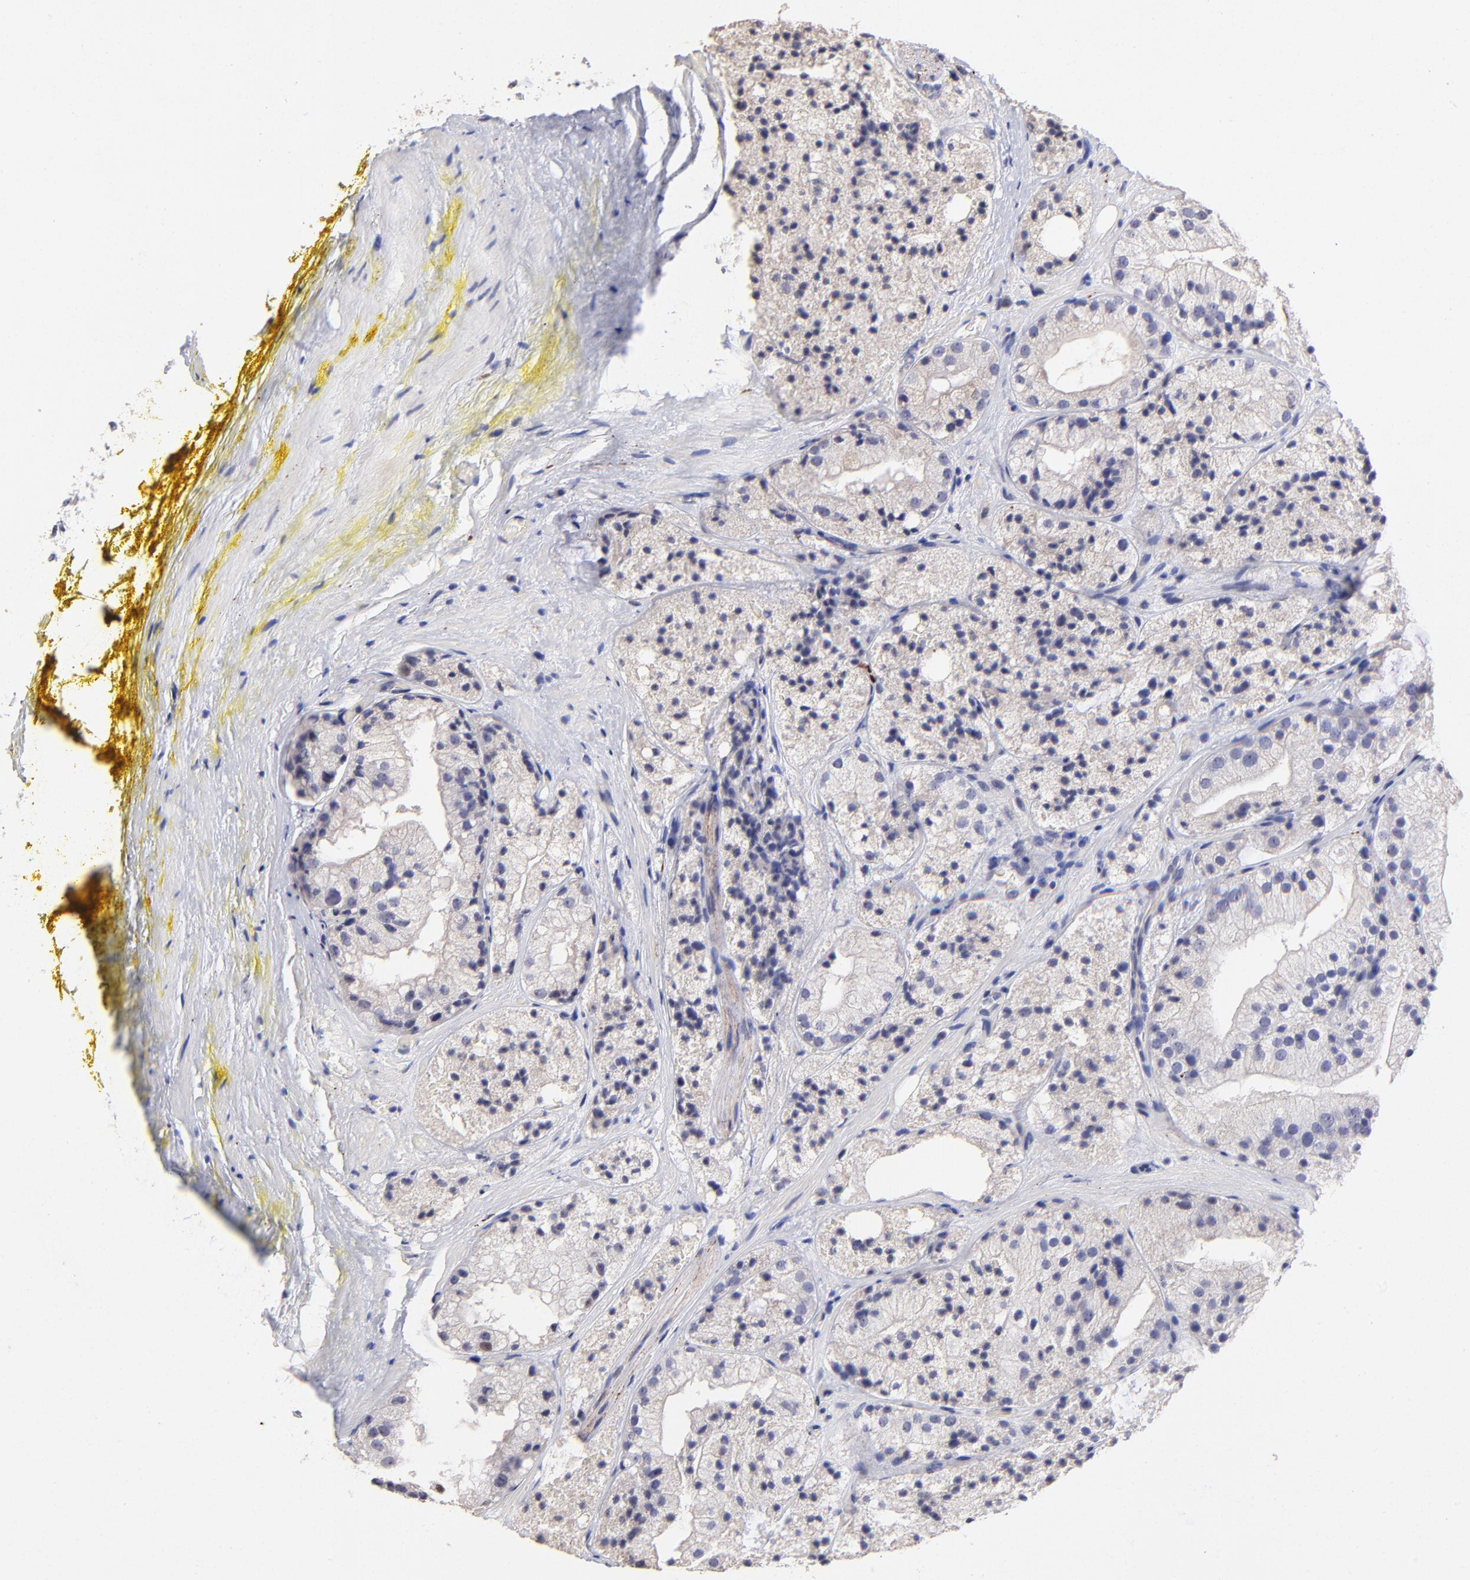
{"staining": {"intensity": "negative", "quantity": "none", "location": "none"}, "tissue": "prostate cancer", "cell_type": "Tumor cells", "image_type": "cancer", "snomed": [{"axis": "morphology", "description": "Adenocarcinoma, Low grade"}, {"axis": "topography", "description": "Prostate"}], "caption": "IHC of human prostate cancer (adenocarcinoma (low-grade)) demonstrates no staining in tumor cells.", "gene": "DNMT1", "patient": {"sex": "male", "age": 60}}